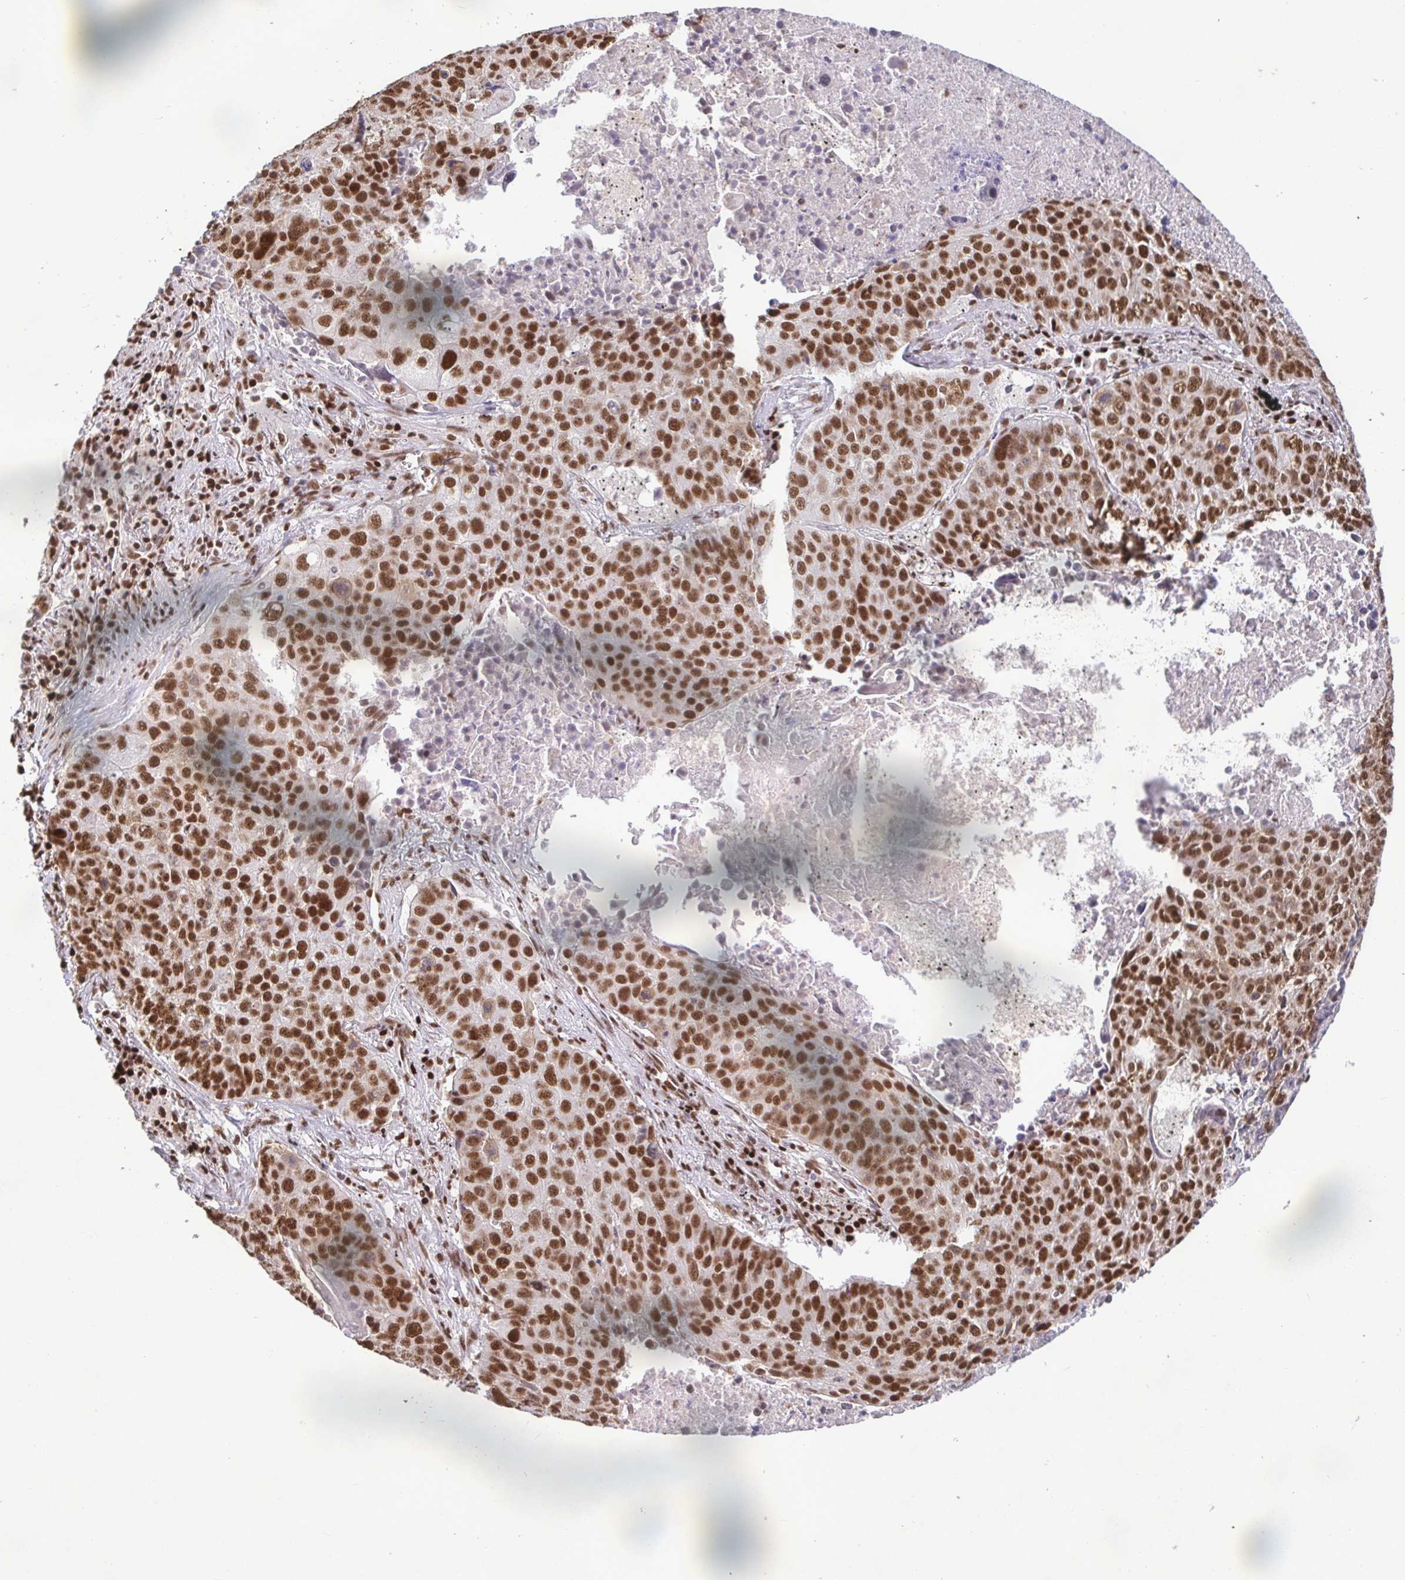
{"staining": {"intensity": "moderate", "quantity": ">75%", "location": "nuclear"}, "tissue": "lung cancer", "cell_type": "Tumor cells", "image_type": "cancer", "snomed": [{"axis": "morphology", "description": "Normal morphology"}, {"axis": "morphology", "description": "Aneuploidy"}, {"axis": "morphology", "description": "Squamous cell carcinoma, NOS"}, {"axis": "topography", "description": "Lymph node"}, {"axis": "topography", "description": "Lung"}], "caption": "Lung cancer (squamous cell carcinoma) stained for a protein demonstrates moderate nuclear positivity in tumor cells.", "gene": "SP3", "patient": {"sex": "female", "age": 76}}